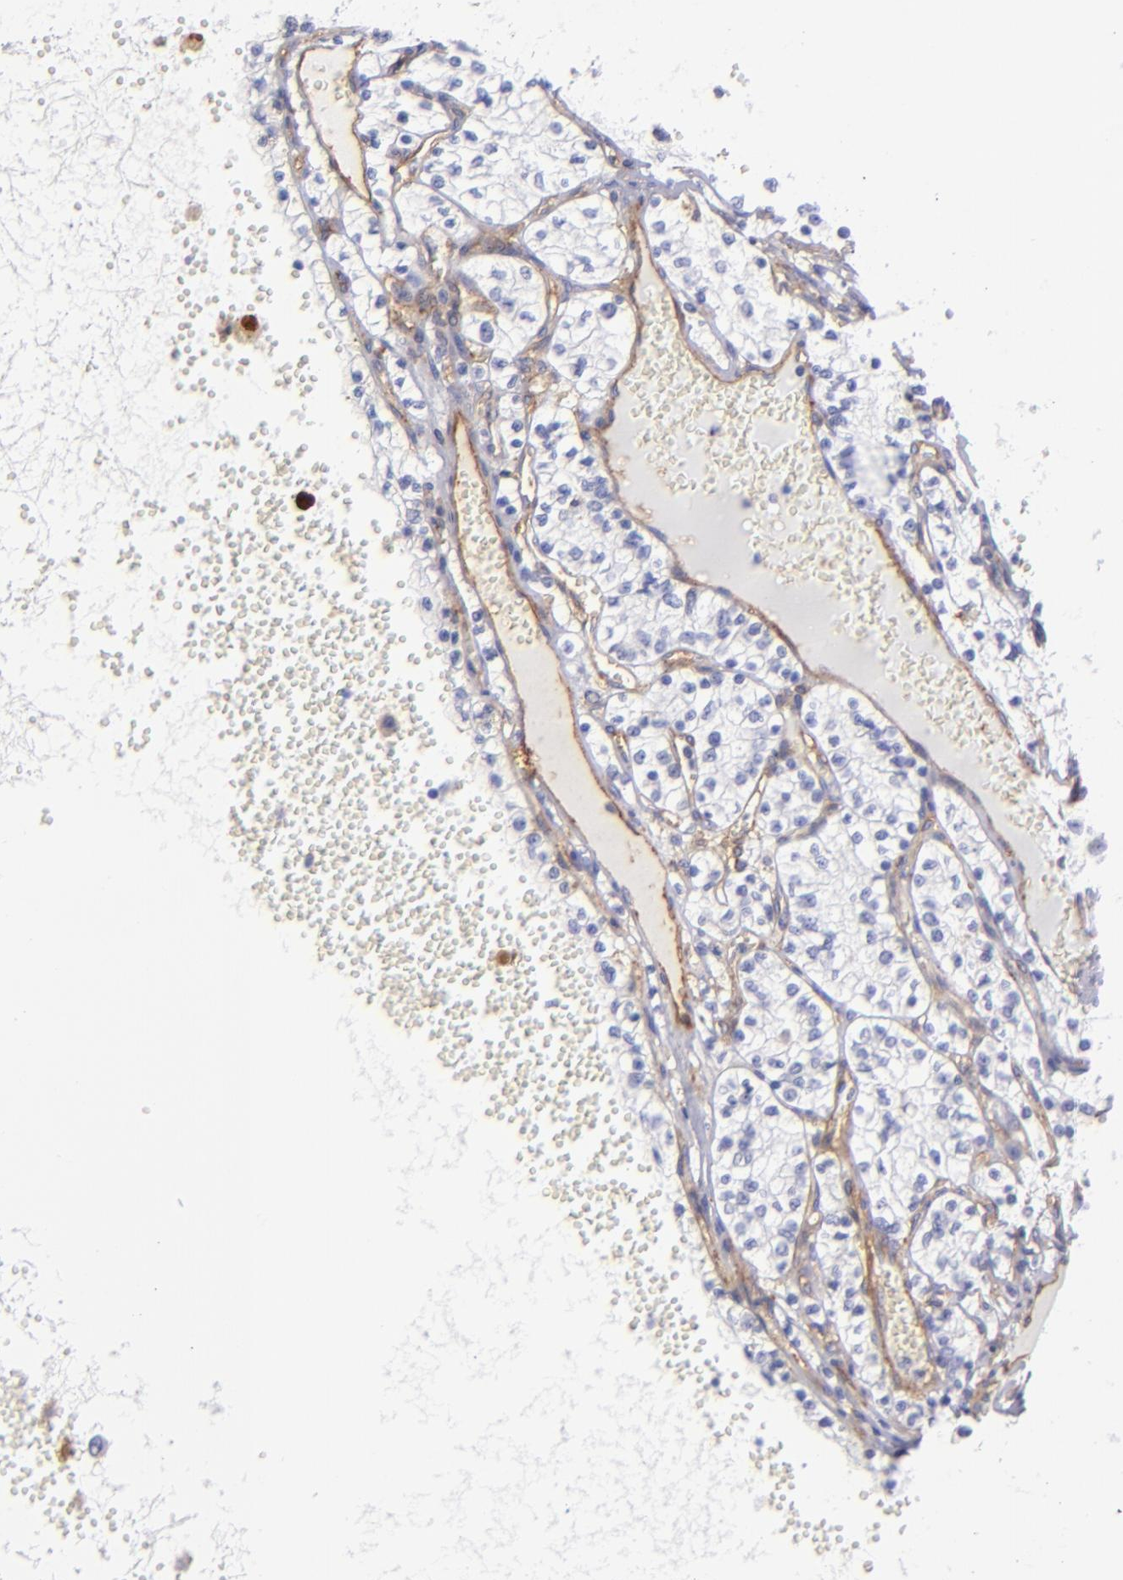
{"staining": {"intensity": "negative", "quantity": "none", "location": "none"}, "tissue": "renal cancer", "cell_type": "Tumor cells", "image_type": "cancer", "snomed": [{"axis": "morphology", "description": "Adenocarcinoma, NOS"}, {"axis": "topography", "description": "Kidney"}], "caption": "Immunohistochemistry photomicrograph of human adenocarcinoma (renal) stained for a protein (brown), which shows no positivity in tumor cells.", "gene": "ENTPD1", "patient": {"sex": "male", "age": 61}}